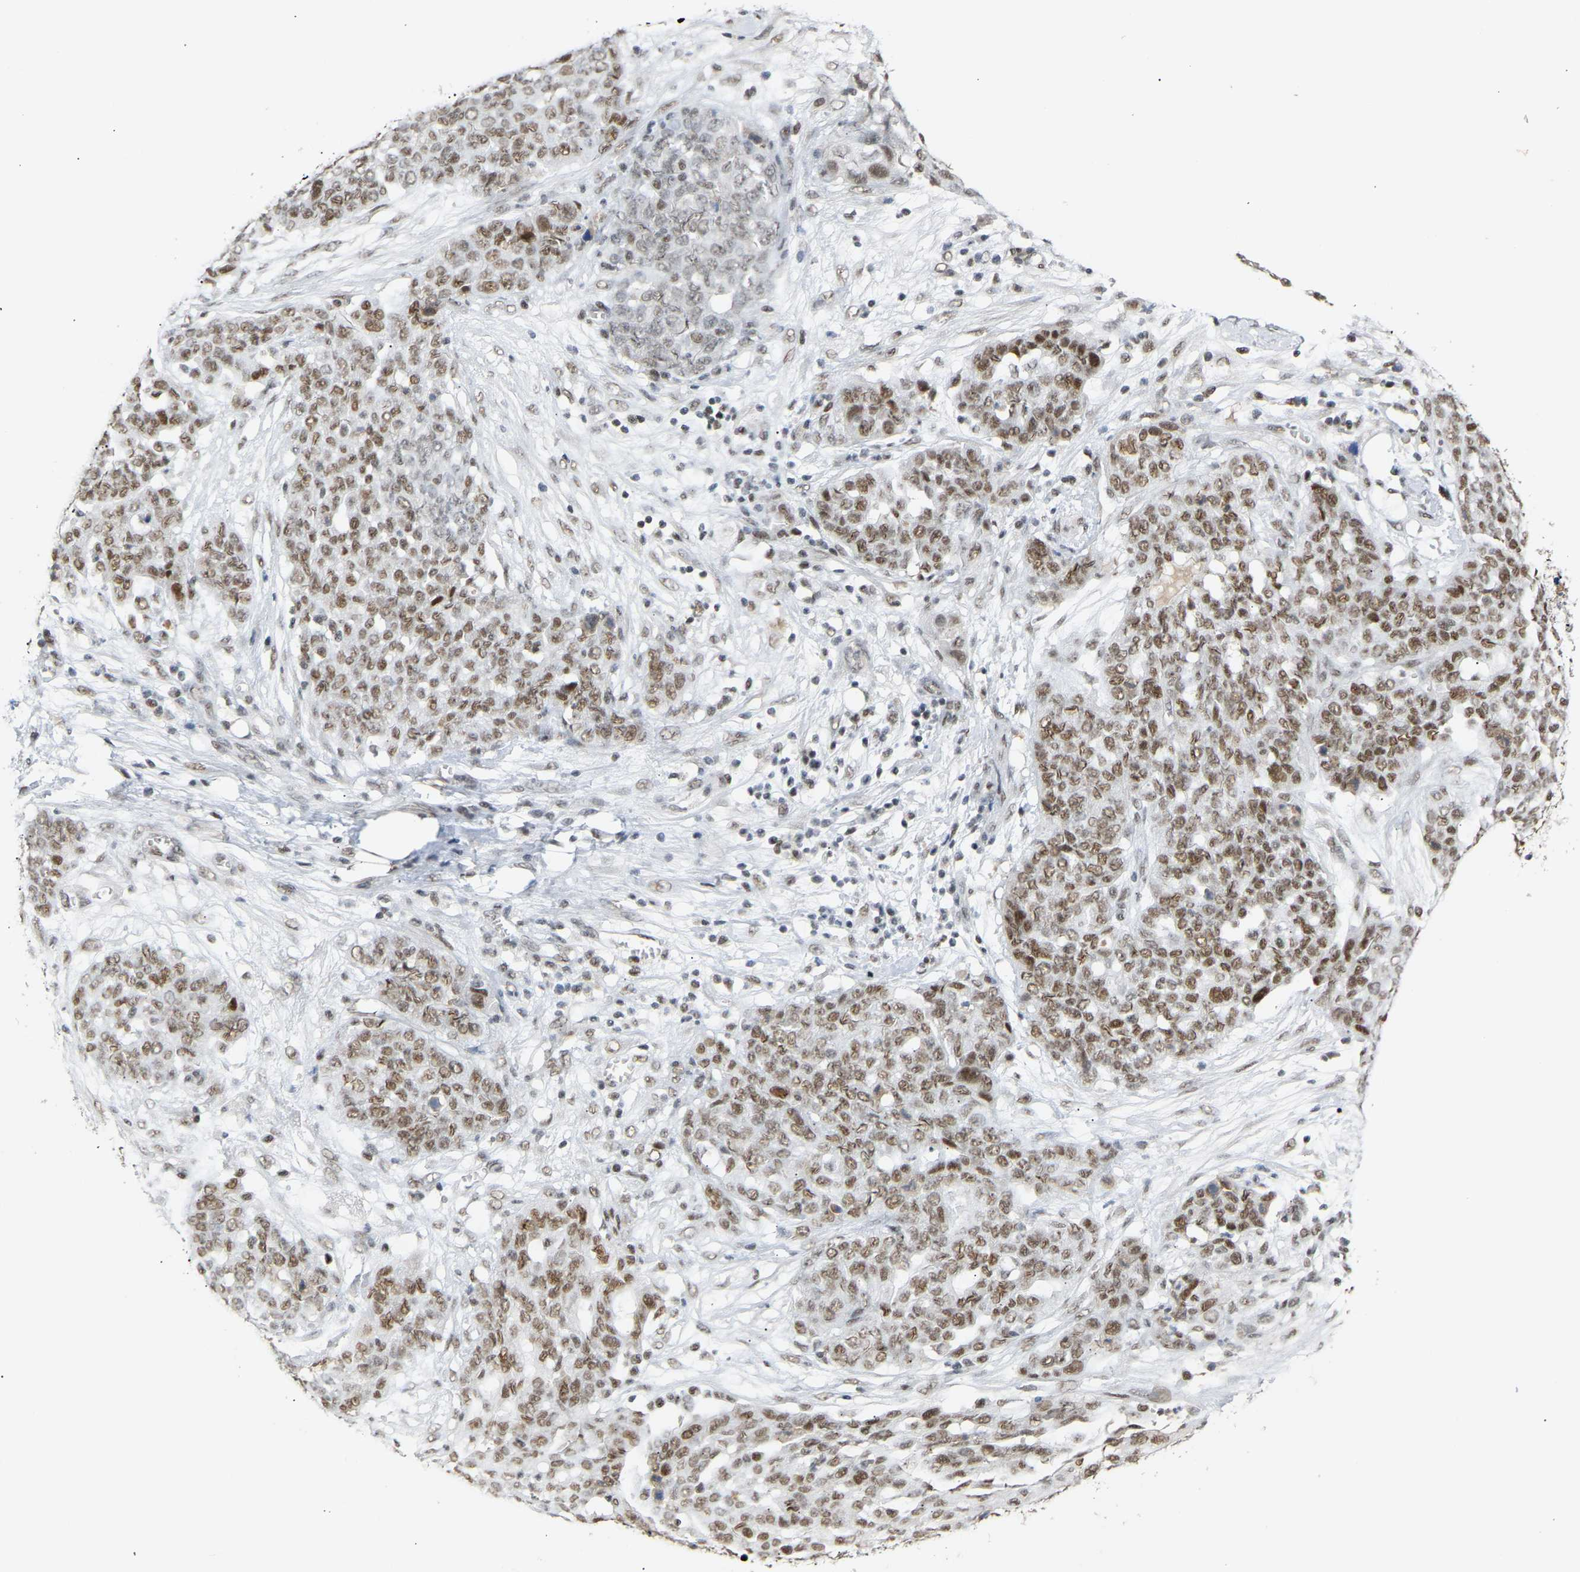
{"staining": {"intensity": "moderate", "quantity": ">75%", "location": "nuclear"}, "tissue": "ovarian cancer", "cell_type": "Tumor cells", "image_type": "cancer", "snomed": [{"axis": "morphology", "description": "Cystadenocarcinoma, serous, NOS"}, {"axis": "topography", "description": "Soft tissue"}, {"axis": "topography", "description": "Ovary"}], "caption": "The histopathology image demonstrates a brown stain indicating the presence of a protein in the nuclear of tumor cells in serous cystadenocarcinoma (ovarian).", "gene": "NELFB", "patient": {"sex": "female", "age": 57}}